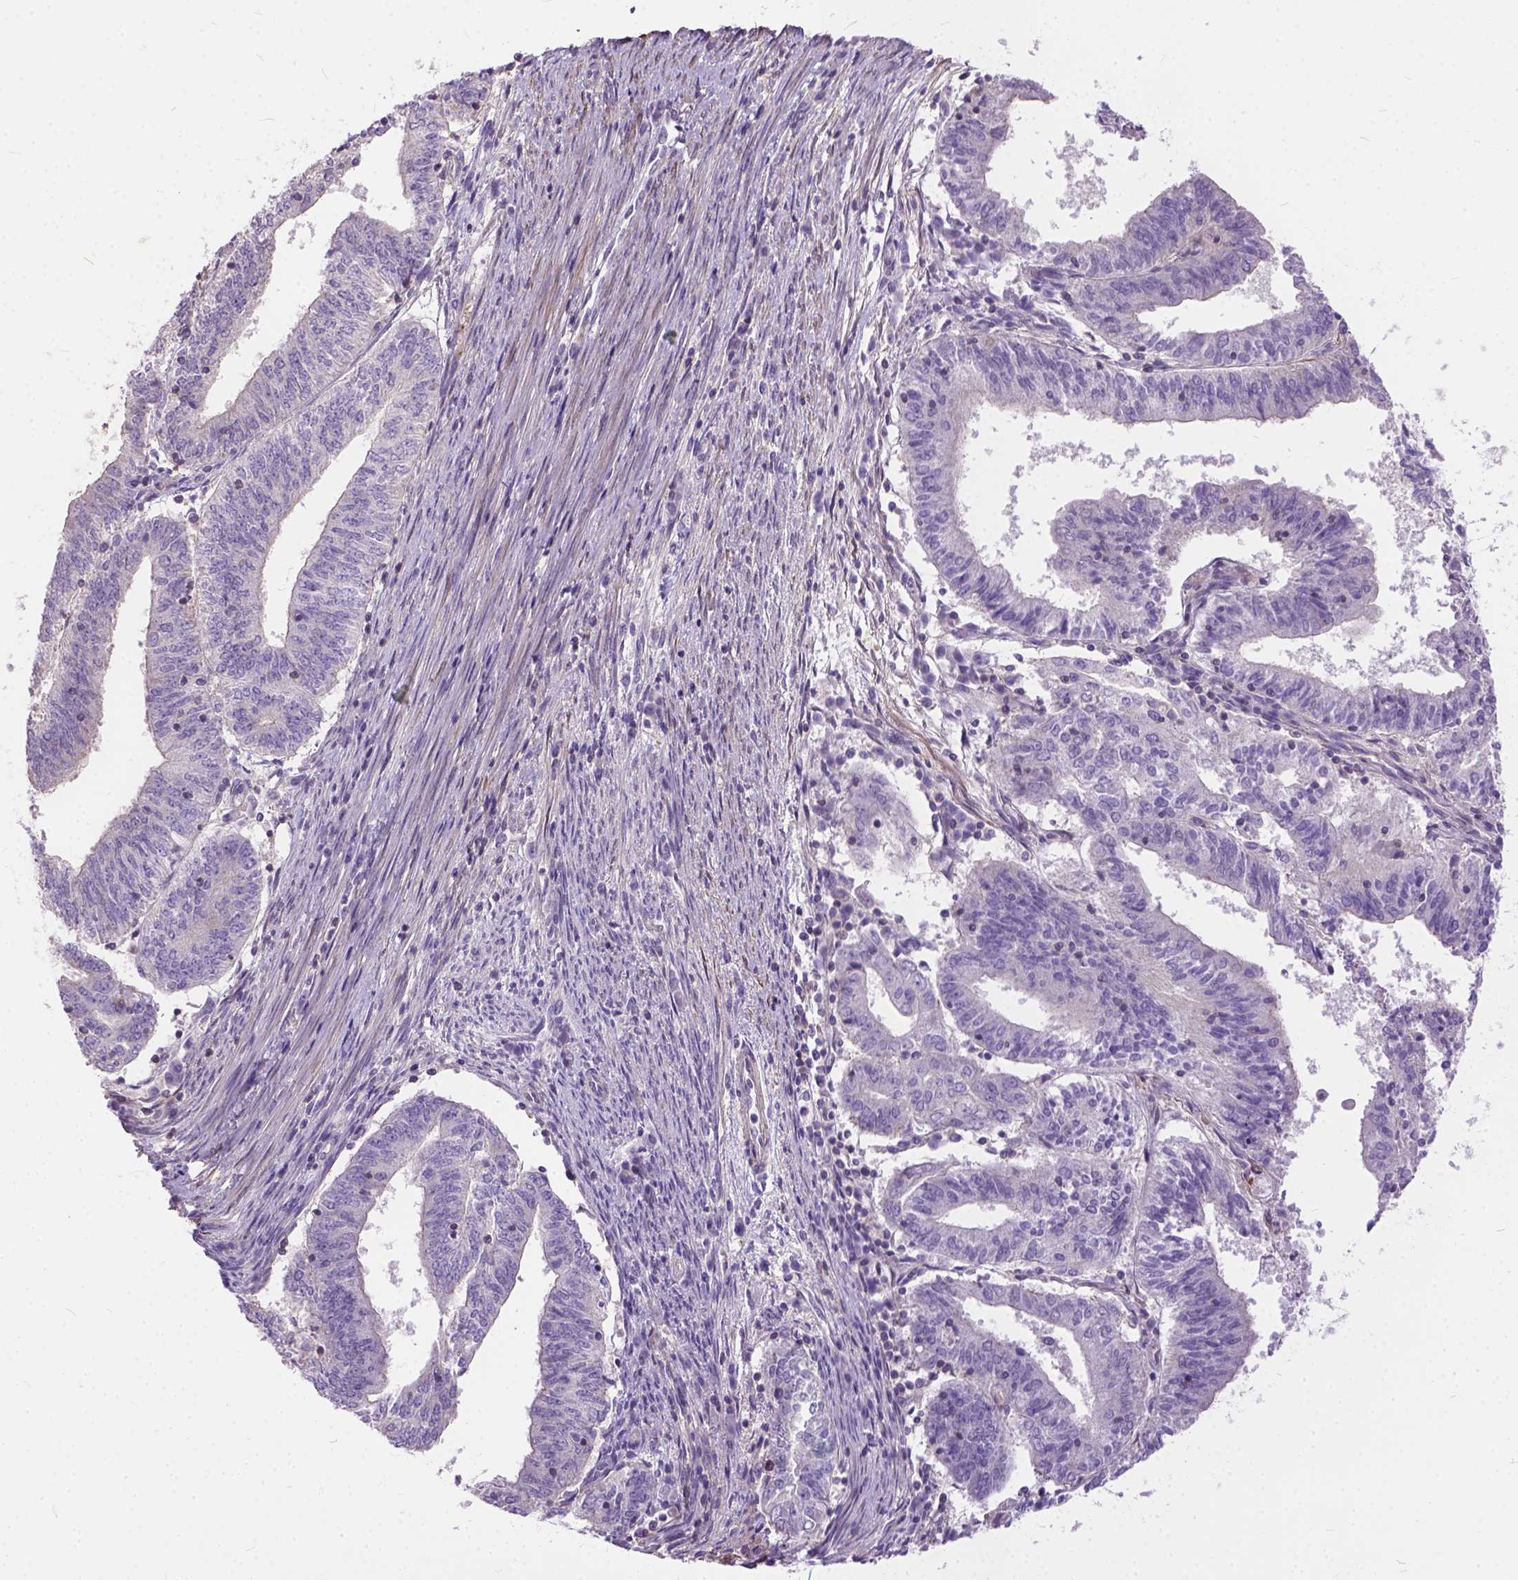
{"staining": {"intensity": "negative", "quantity": "none", "location": "none"}, "tissue": "endometrial cancer", "cell_type": "Tumor cells", "image_type": "cancer", "snomed": [{"axis": "morphology", "description": "Adenocarcinoma, NOS"}, {"axis": "topography", "description": "Endometrium"}], "caption": "A histopathology image of human endometrial adenocarcinoma is negative for staining in tumor cells. The staining is performed using DAB (3,3'-diaminobenzidine) brown chromogen with nuclei counter-stained in using hematoxylin.", "gene": "BANF2", "patient": {"sex": "female", "age": 82}}